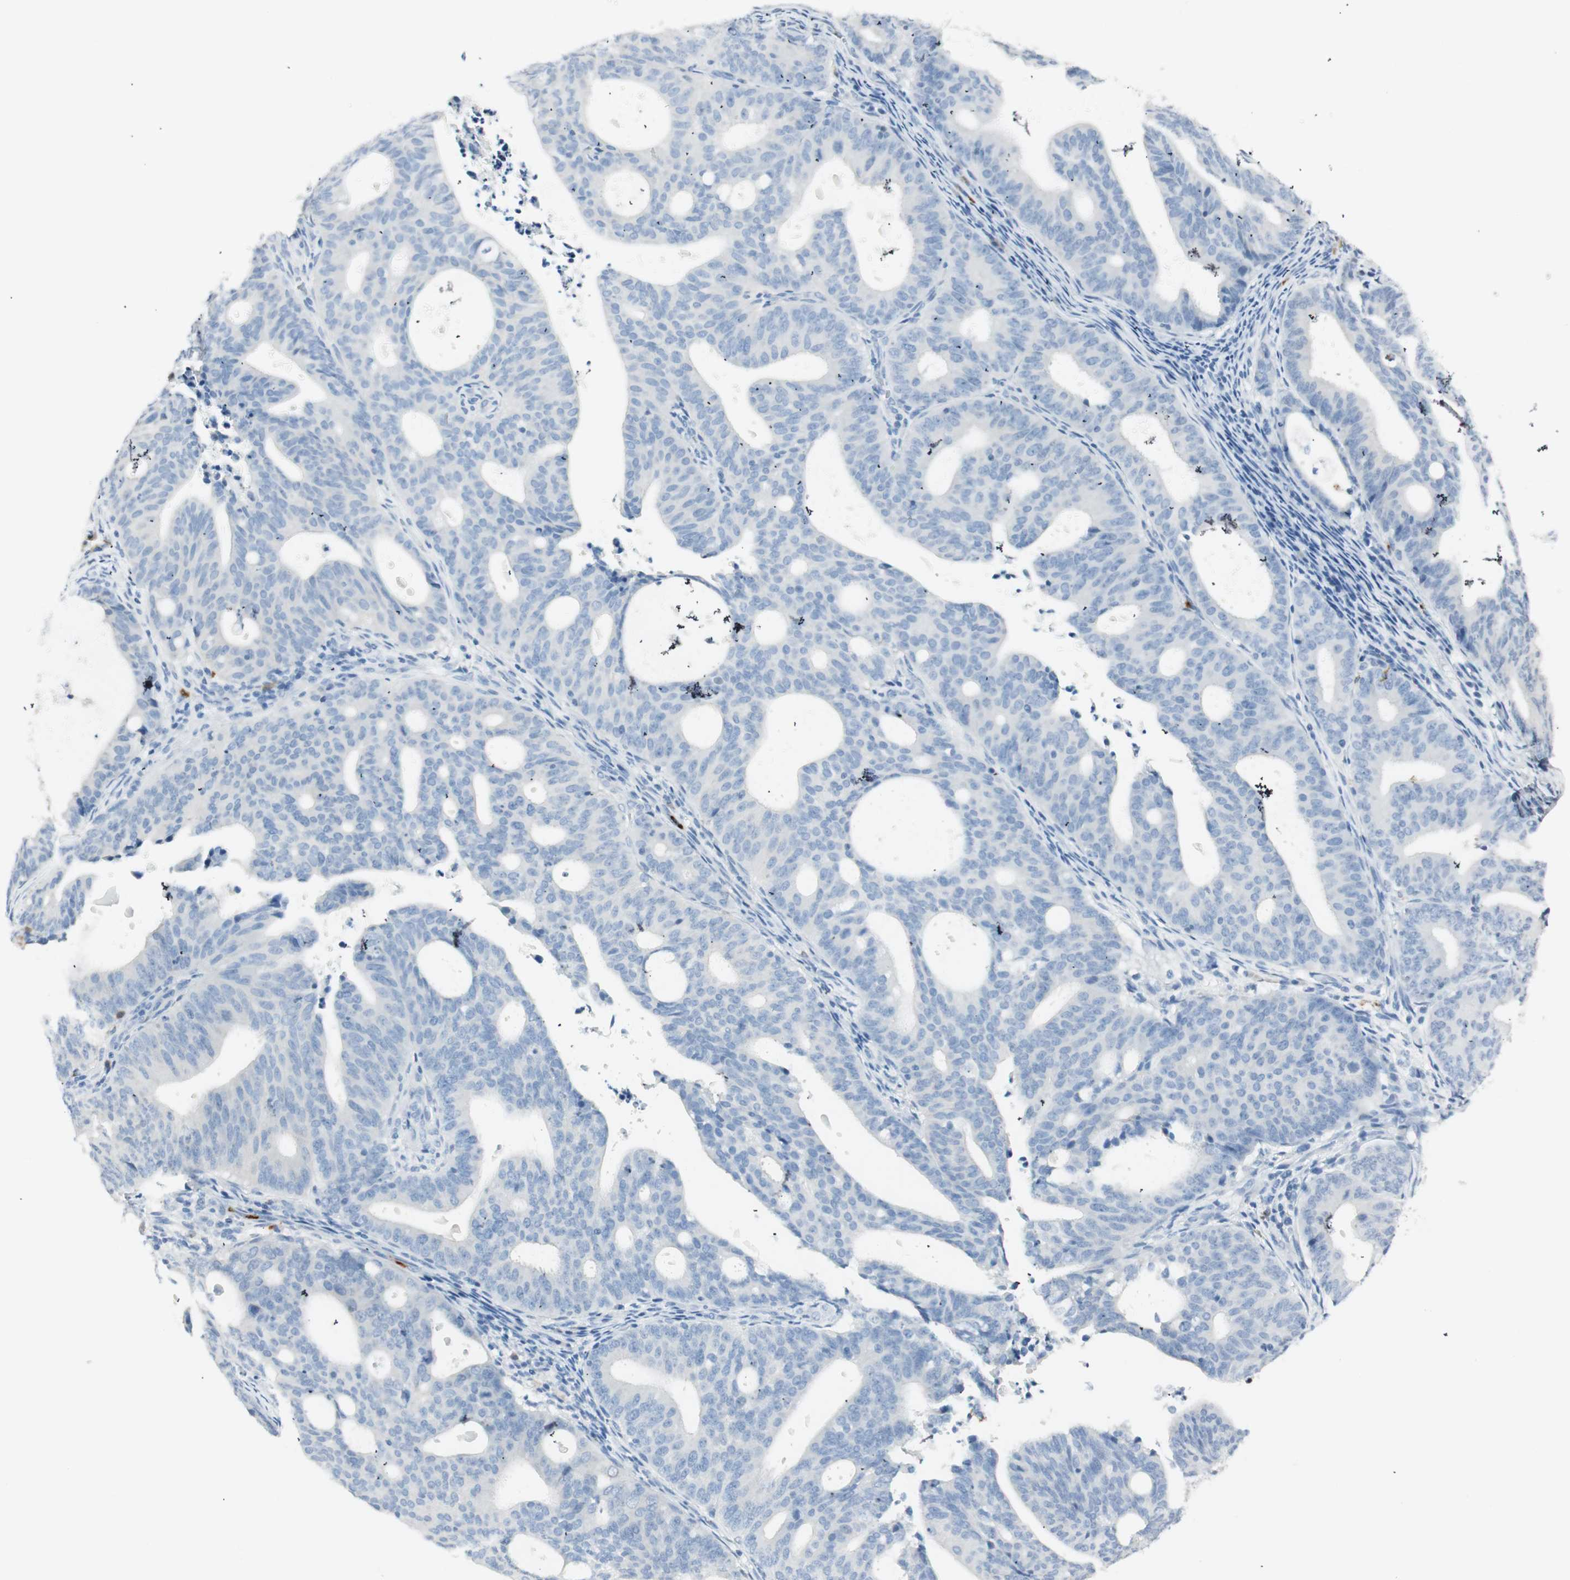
{"staining": {"intensity": "negative", "quantity": "none", "location": "none"}, "tissue": "endometrial cancer", "cell_type": "Tumor cells", "image_type": "cancer", "snomed": [{"axis": "morphology", "description": "Adenocarcinoma, NOS"}, {"axis": "topography", "description": "Uterus"}], "caption": "This photomicrograph is of endometrial adenocarcinoma stained with IHC to label a protein in brown with the nuclei are counter-stained blue. There is no positivity in tumor cells. (DAB (3,3'-diaminobenzidine) IHC, high magnification).", "gene": "PRTN3", "patient": {"sex": "female", "age": 83}}